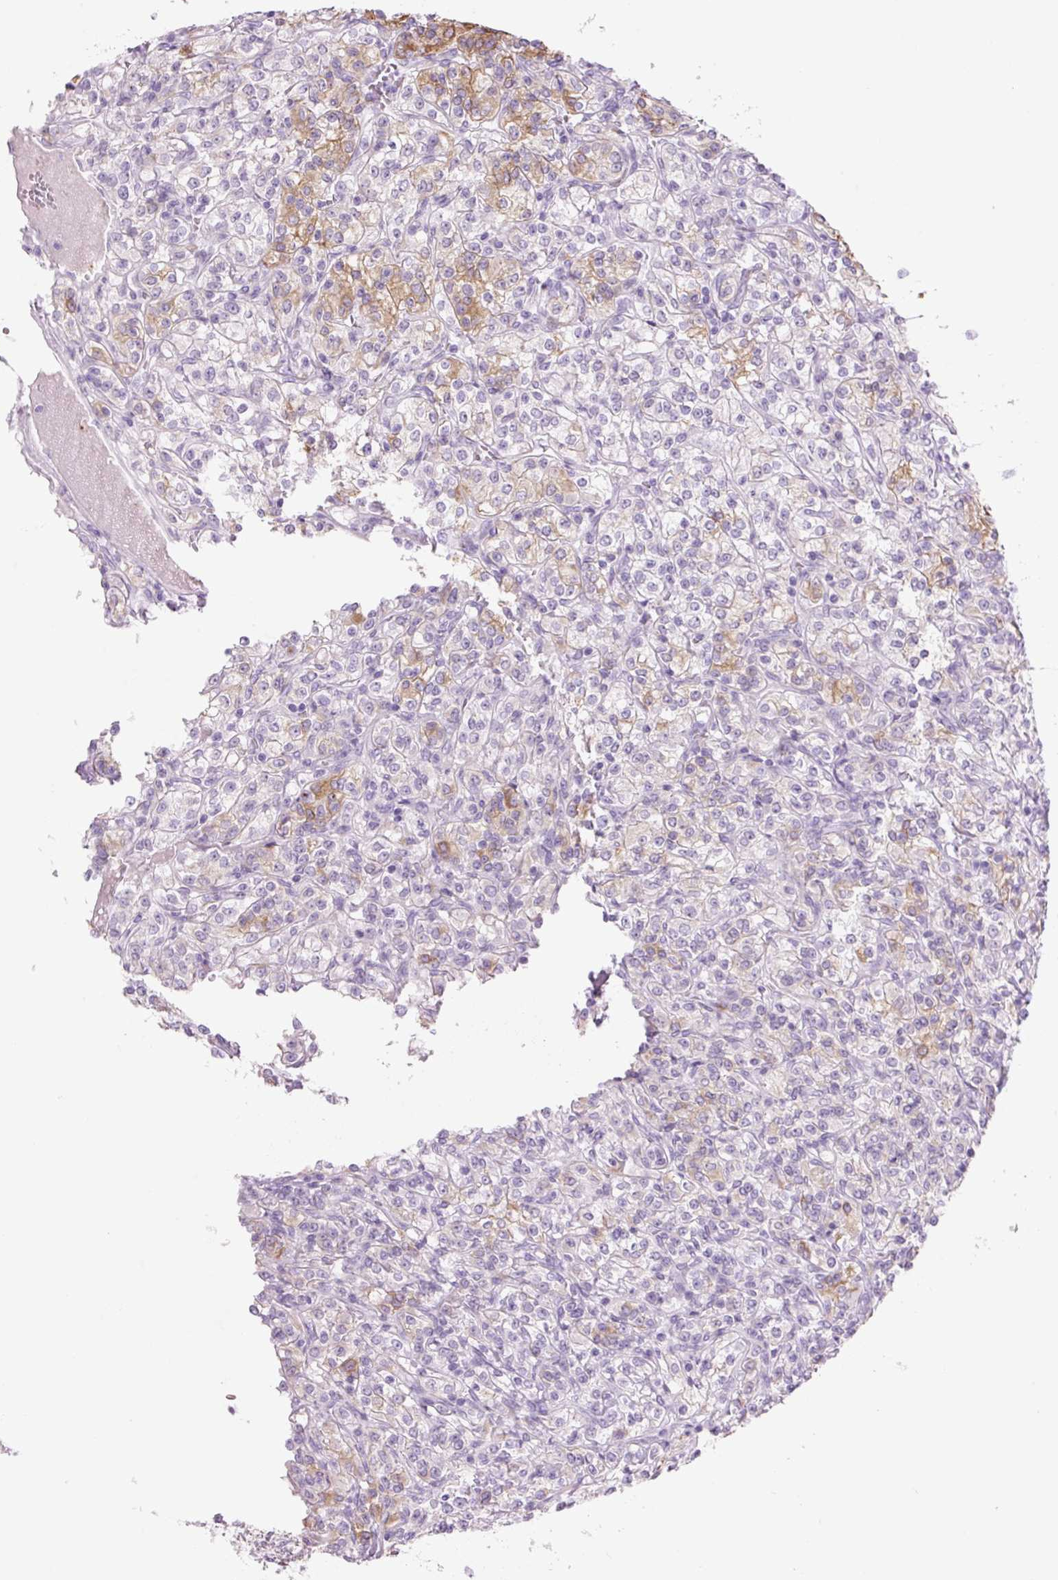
{"staining": {"intensity": "moderate", "quantity": "<25%", "location": "cytoplasmic/membranous"}, "tissue": "renal cancer", "cell_type": "Tumor cells", "image_type": "cancer", "snomed": [{"axis": "morphology", "description": "Adenocarcinoma, NOS"}, {"axis": "topography", "description": "Kidney"}], "caption": "Renal adenocarcinoma tissue reveals moderate cytoplasmic/membranous expression in about <25% of tumor cells, visualized by immunohistochemistry.", "gene": "COL9A2", "patient": {"sex": "male", "age": 77}}